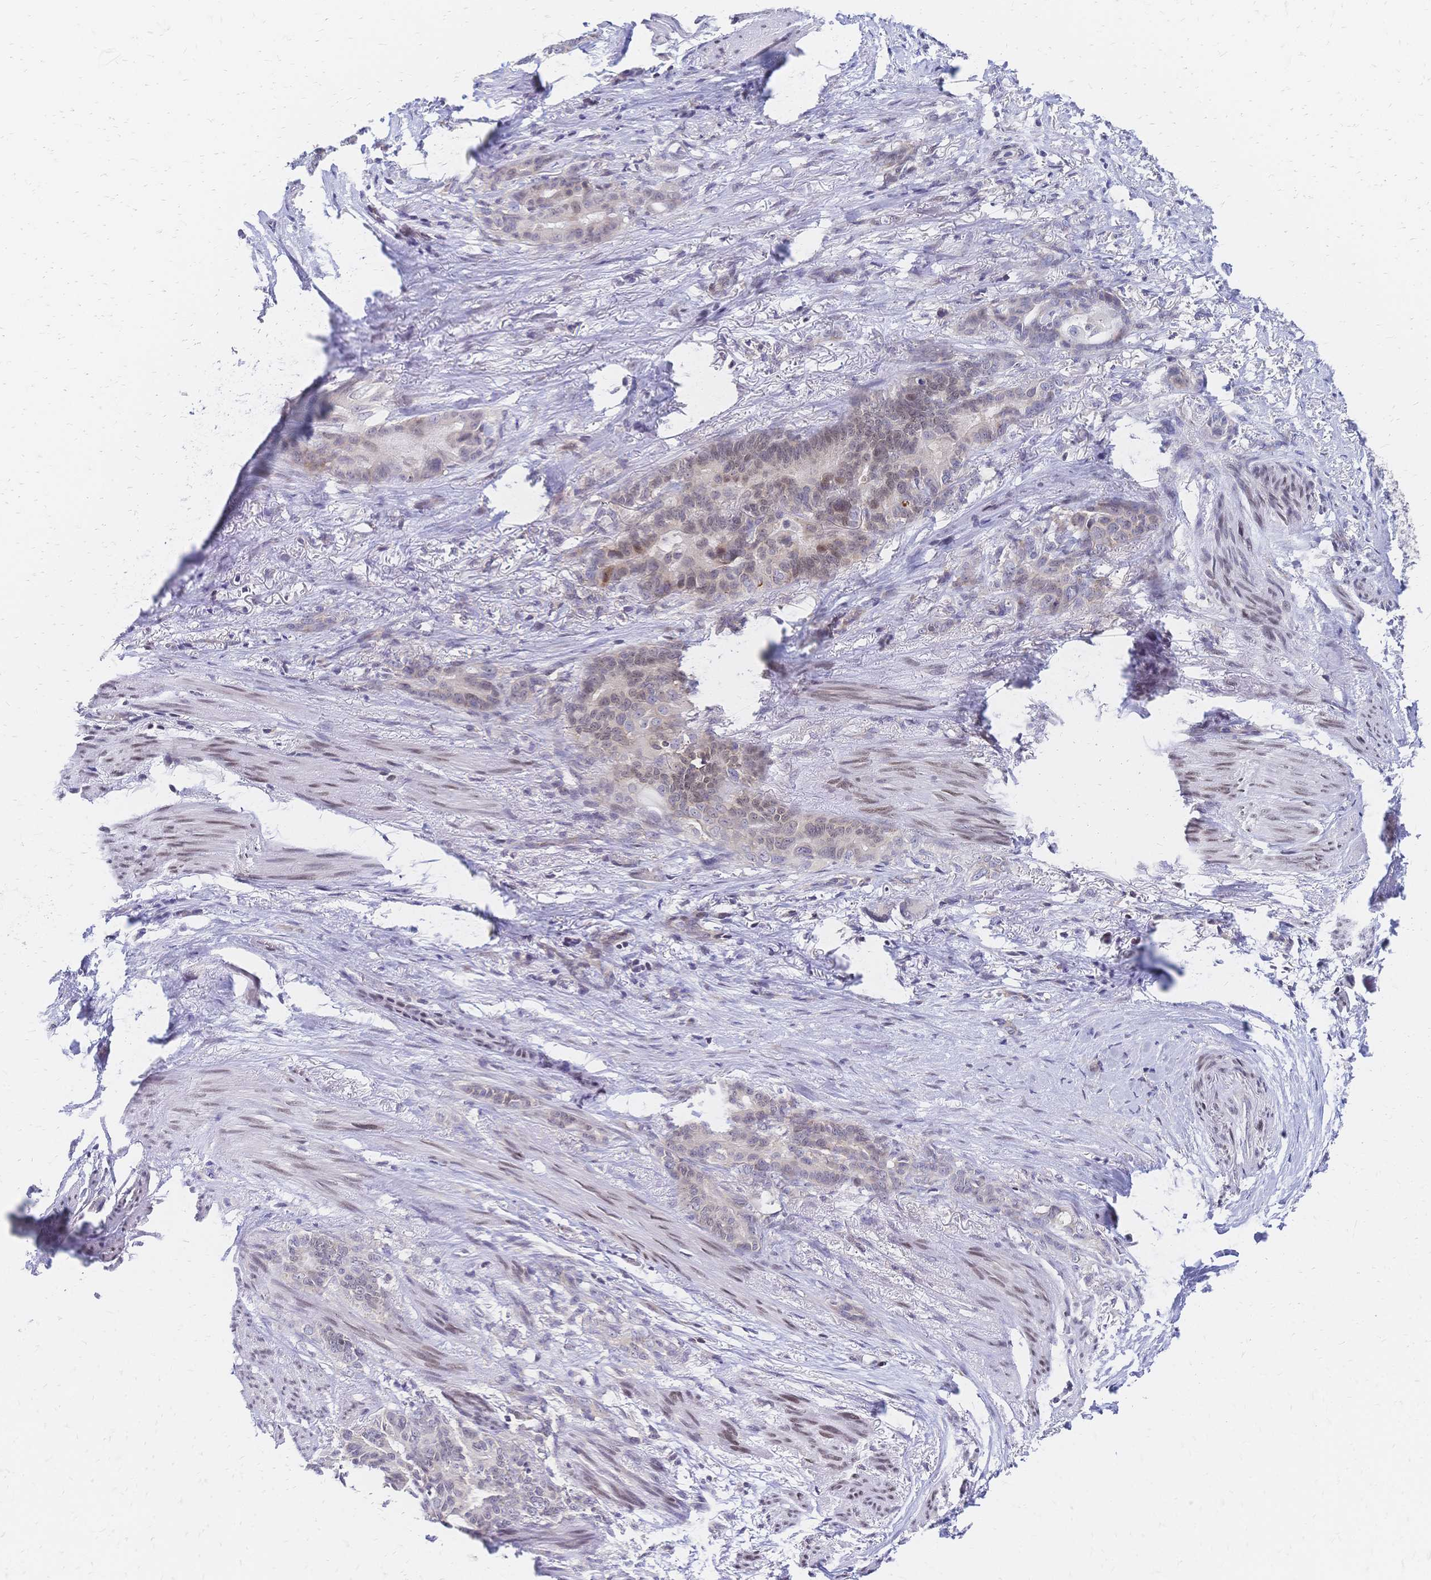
{"staining": {"intensity": "weak", "quantity": "<25%", "location": "nuclear"}, "tissue": "stomach cancer", "cell_type": "Tumor cells", "image_type": "cancer", "snomed": [{"axis": "morphology", "description": "Normal tissue, NOS"}, {"axis": "morphology", "description": "Adenocarcinoma, NOS"}, {"axis": "topography", "description": "Esophagus"}, {"axis": "topography", "description": "Stomach, upper"}], "caption": "A histopathology image of stomach cancer stained for a protein exhibits no brown staining in tumor cells. (Brightfield microscopy of DAB immunohistochemistry at high magnification).", "gene": "CBX7", "patient": {"sex": "male", "age": 62}}